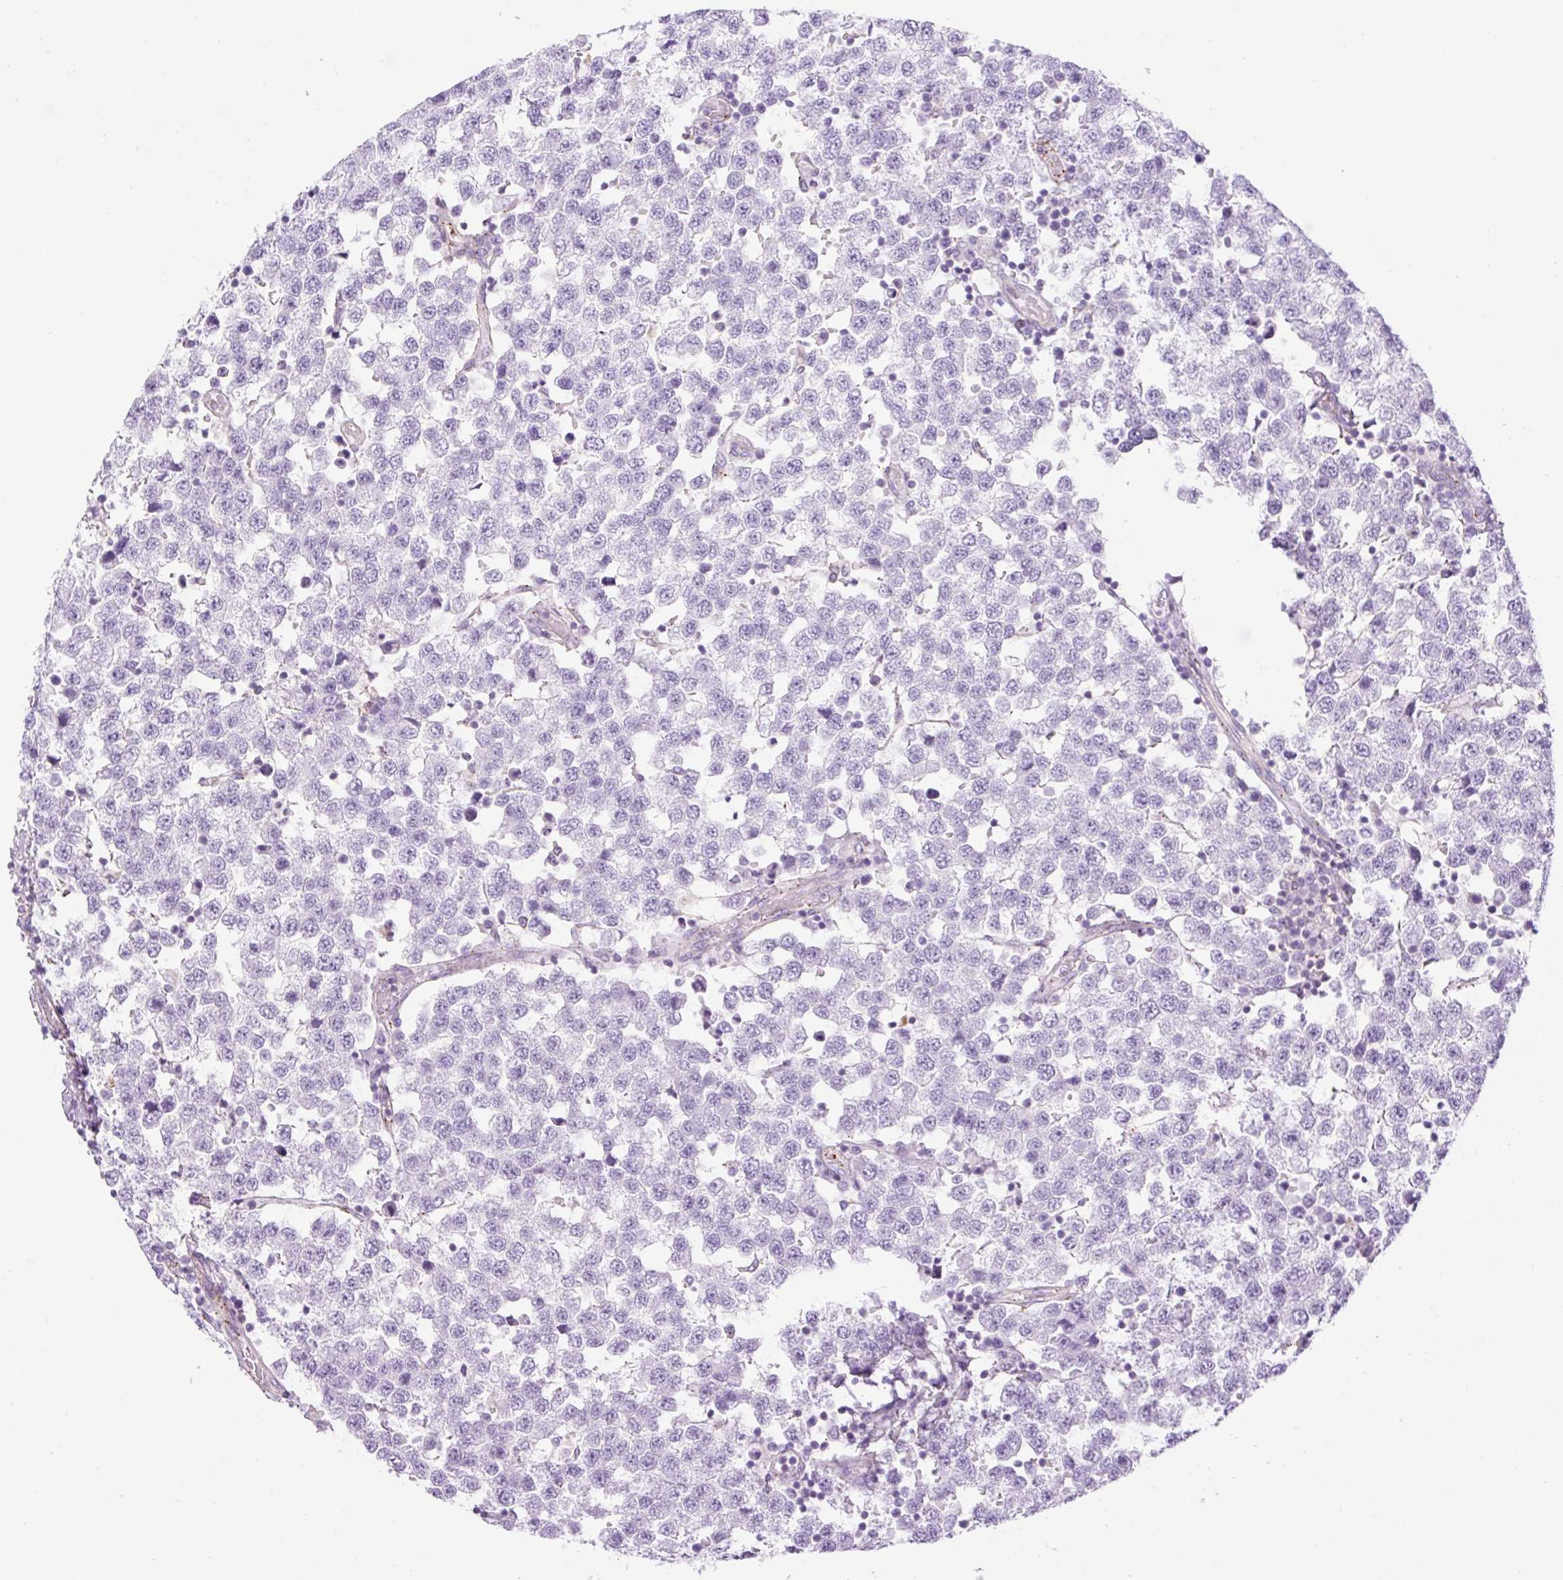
{"staining": {"intensity": "negative", "quantity": "none", "location": "none"}, "tissue": "testis cancer", "cell_type": "Tumor cells", "image_type": "cancer", "snomed": [{"axis": "morphology", "description": "Seminoma, NOS"}, {"axis": "topography", "description": "Testis"}], "caption": "A histopathology image of testis cancer (seminoma) stained for a protein displays no brown staining in tumor cells.", "gene": "EHD3", "patient": {"sex": "male", "age": 34}}